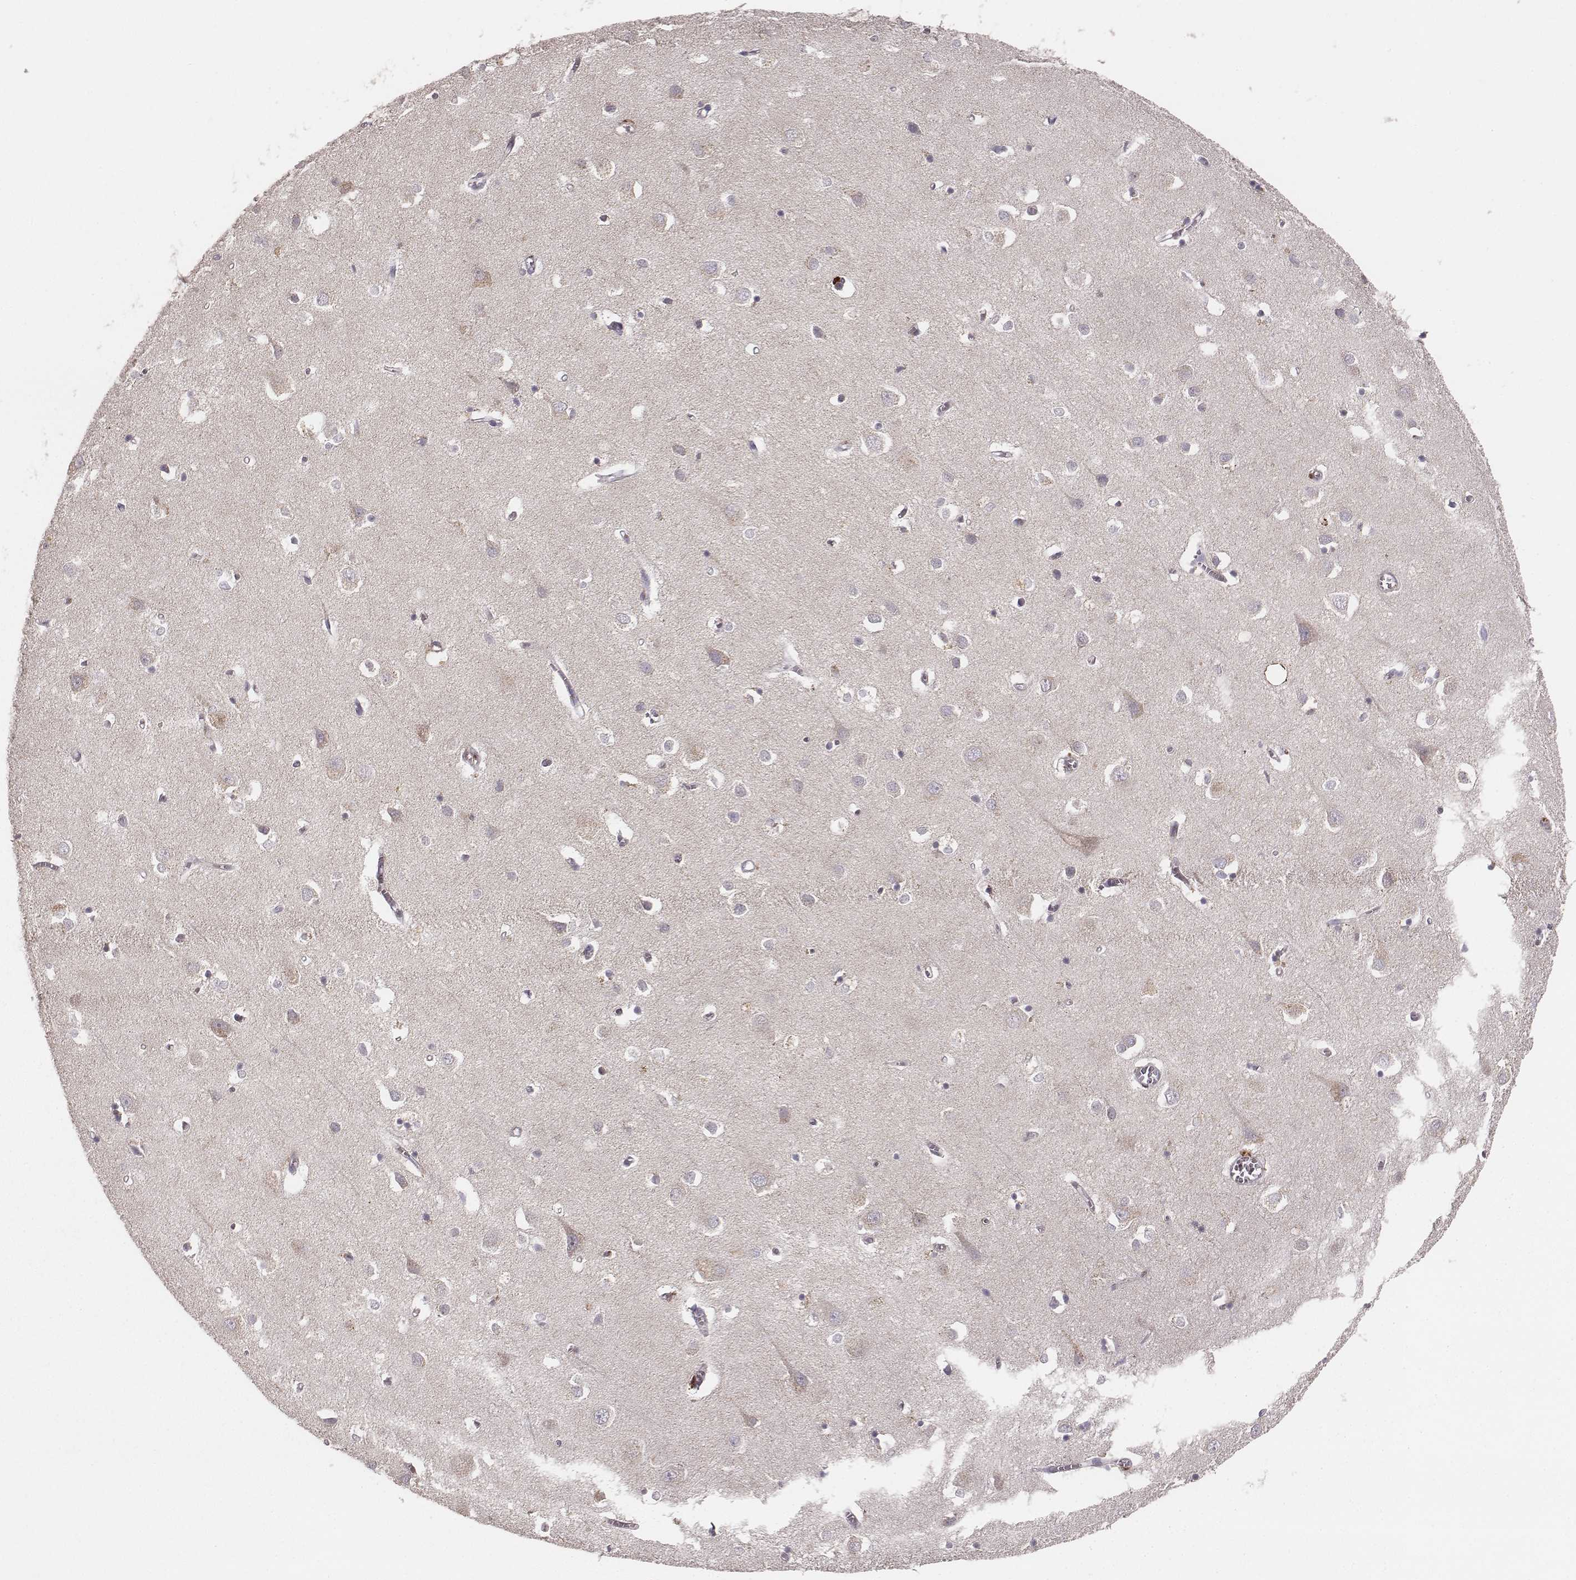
{"staining": {"intensity": "strong", "quantity": ">75%", "location": "cytoplasmic/membranous"}, "tissue": "cerebral cortex", "cell_type": "Endothelial cells", "image_type": "normal", "snomed": [{"axis": "morphology", "description": "Normal tissue, NOS"}, {"axis": "topography", "description": "Cerebral cortex"}], "caption": "This photomicrograph displays unremarkable cerebral cortex stained with immunohistochemistry to label a protein in brown. The cytoplasmic/membranous of endothelial cells show strong positivity for the protein. Nuclei are counter-stained blue.", "gene": "TUFM", "patient": {"sex": "male", "age": 70}}